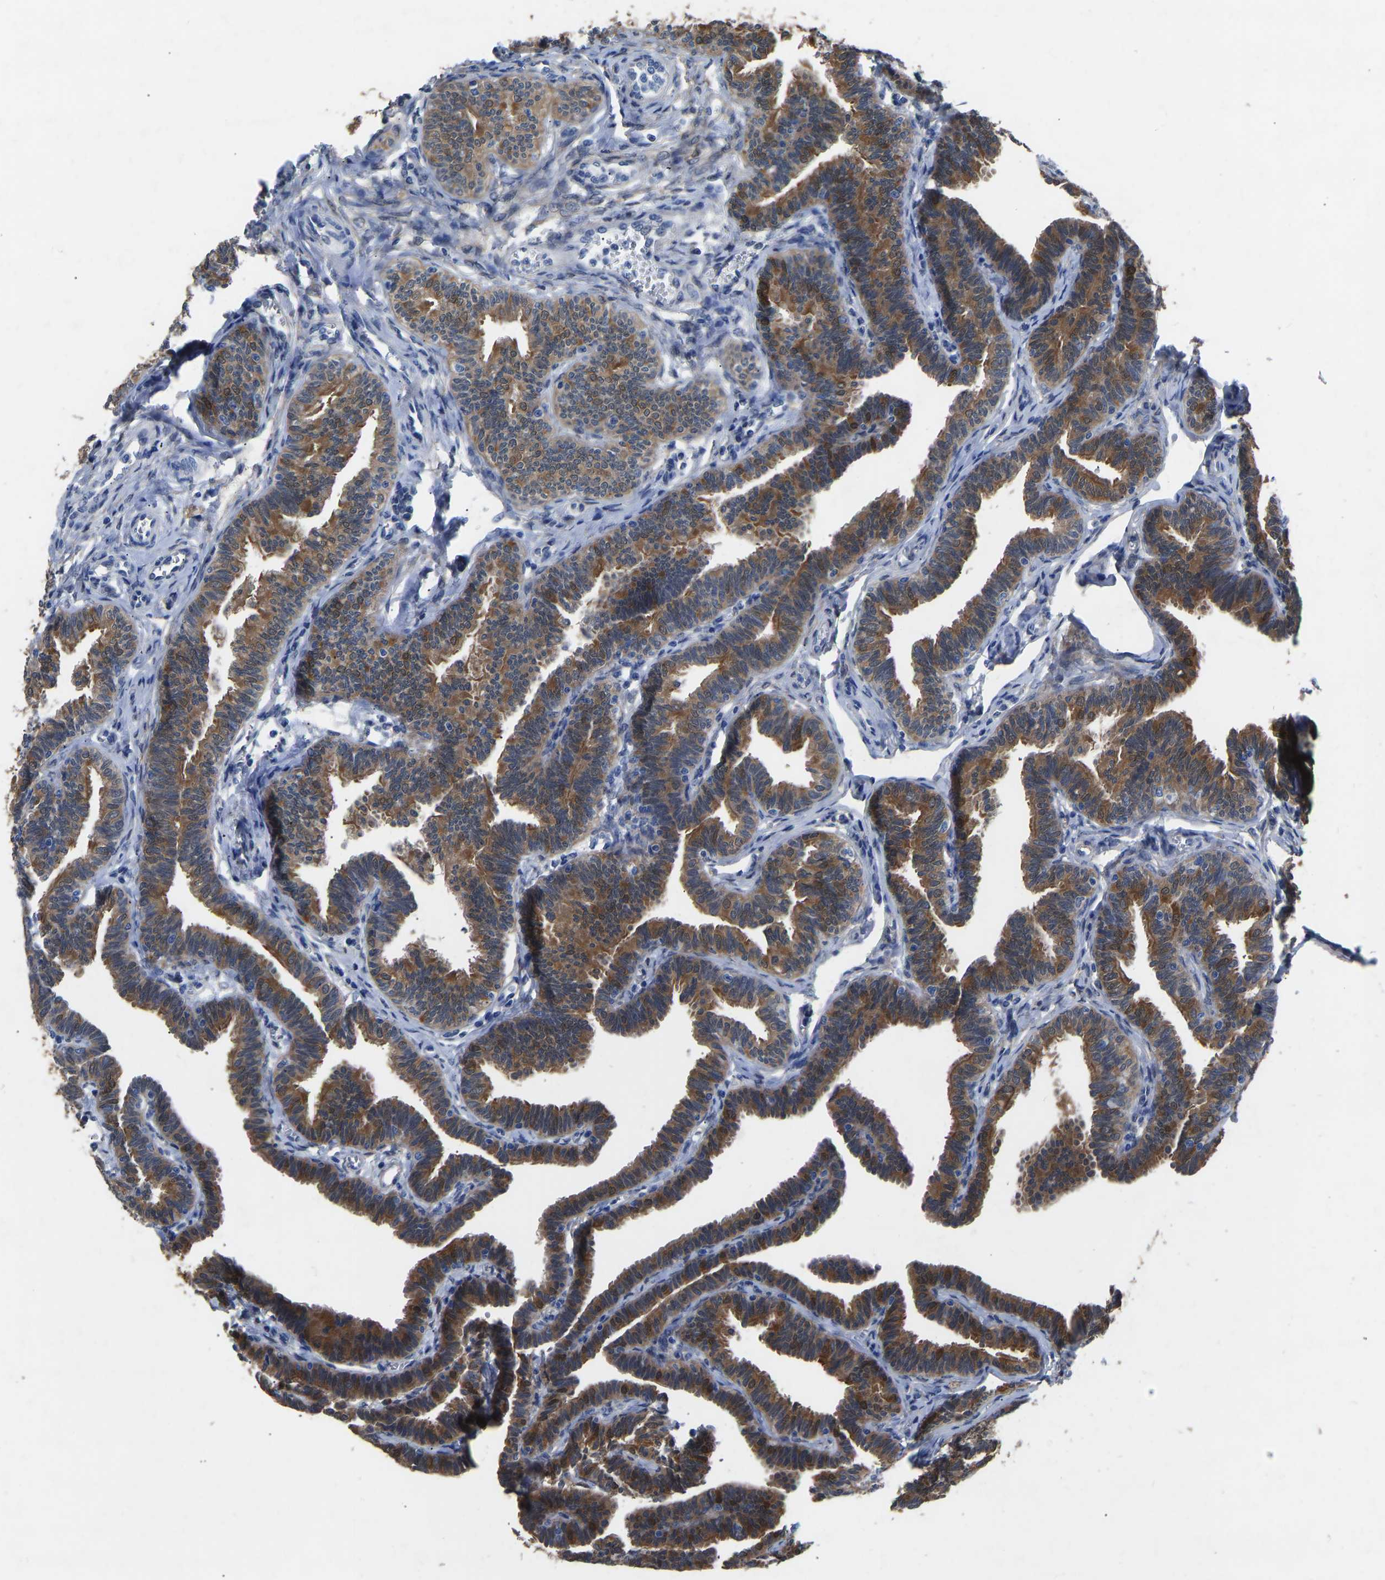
{"staining": {"intensity": "moderate", "quantity": ">75%", "location": "cytoplasmic/membranous"}, "tissue": "fallopian tube", "cell_type": "Glandular cells", "image_type": "normal", "snomed": [{"axis": "morphology", "description": "Normal tissue, NOS"}, {"axis": "topography", "description": "Fallopian tube"}, {"axis": "topography", "description": "Ovary"}], "caption": "The photomicrograph reveals a brown stain indicating the presence of a protein in the cytoplasmic/membranous of glandular cells in fallopian tube. The protein is shown in brown color, while the nuclei are stained blue.", "gene": "RBP1", "patient": {"sex": "female", "age": 23}}